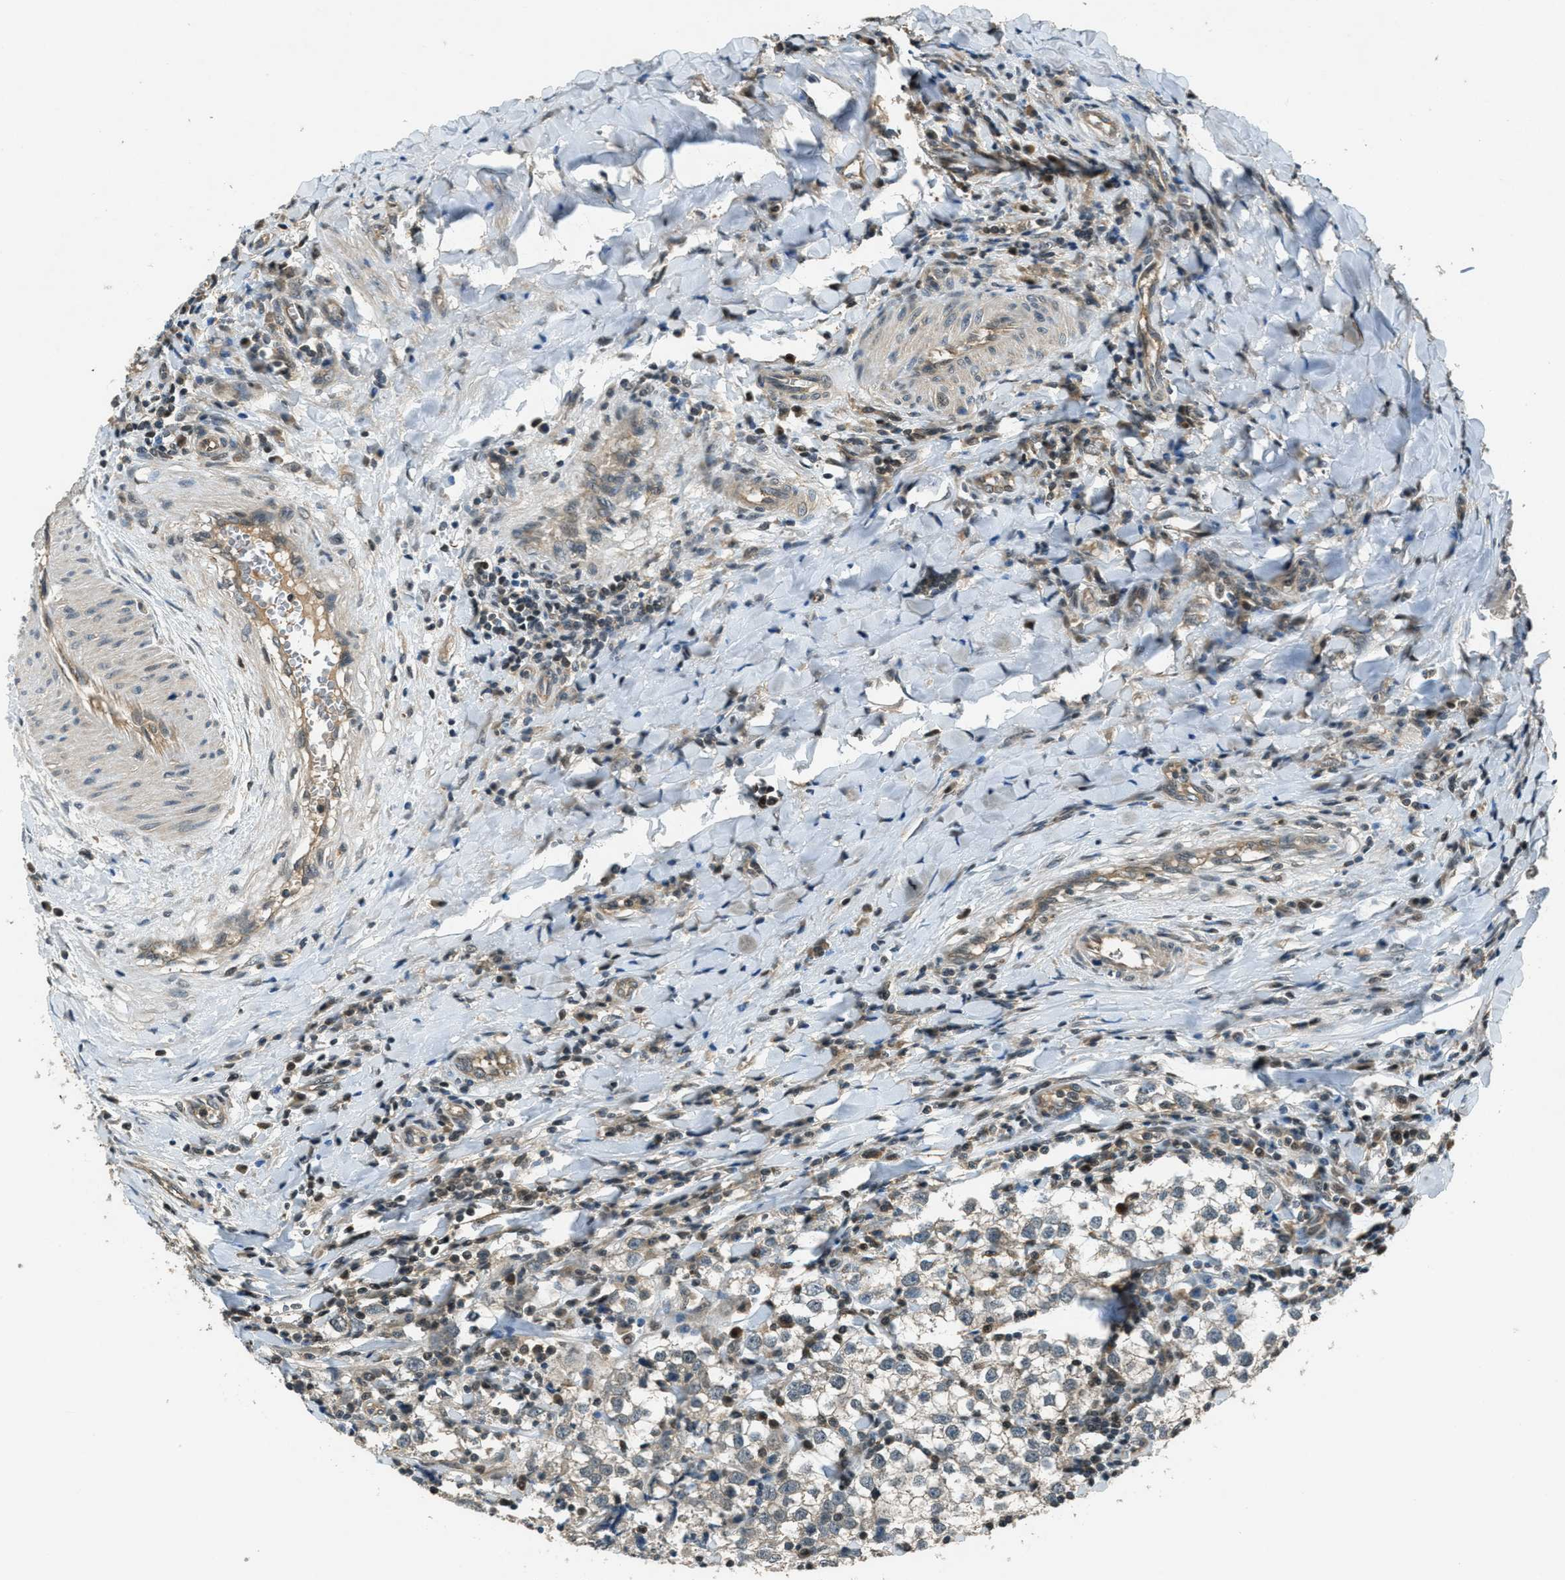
{"staining": {"intensity": "negative", "quantity": "none", "location": "none"}, "tissue": "testis cancer", "cell_type": "Tumor cells", "image_type": "cancer", "snomed": [{"axis": "morphology", "description": "Seminoma, NOS"}, {"axis": "morphology", "description": "Carcinoma, Embryonal, NOS"}, {"axis": "topography", "description": "Testis"}], "caption": "Histopathology image shows no protein expression in tumor cells of testis seminoma tissue.", "gene": "DUSP6", "patient": {"sex": "male", "age": 36}}